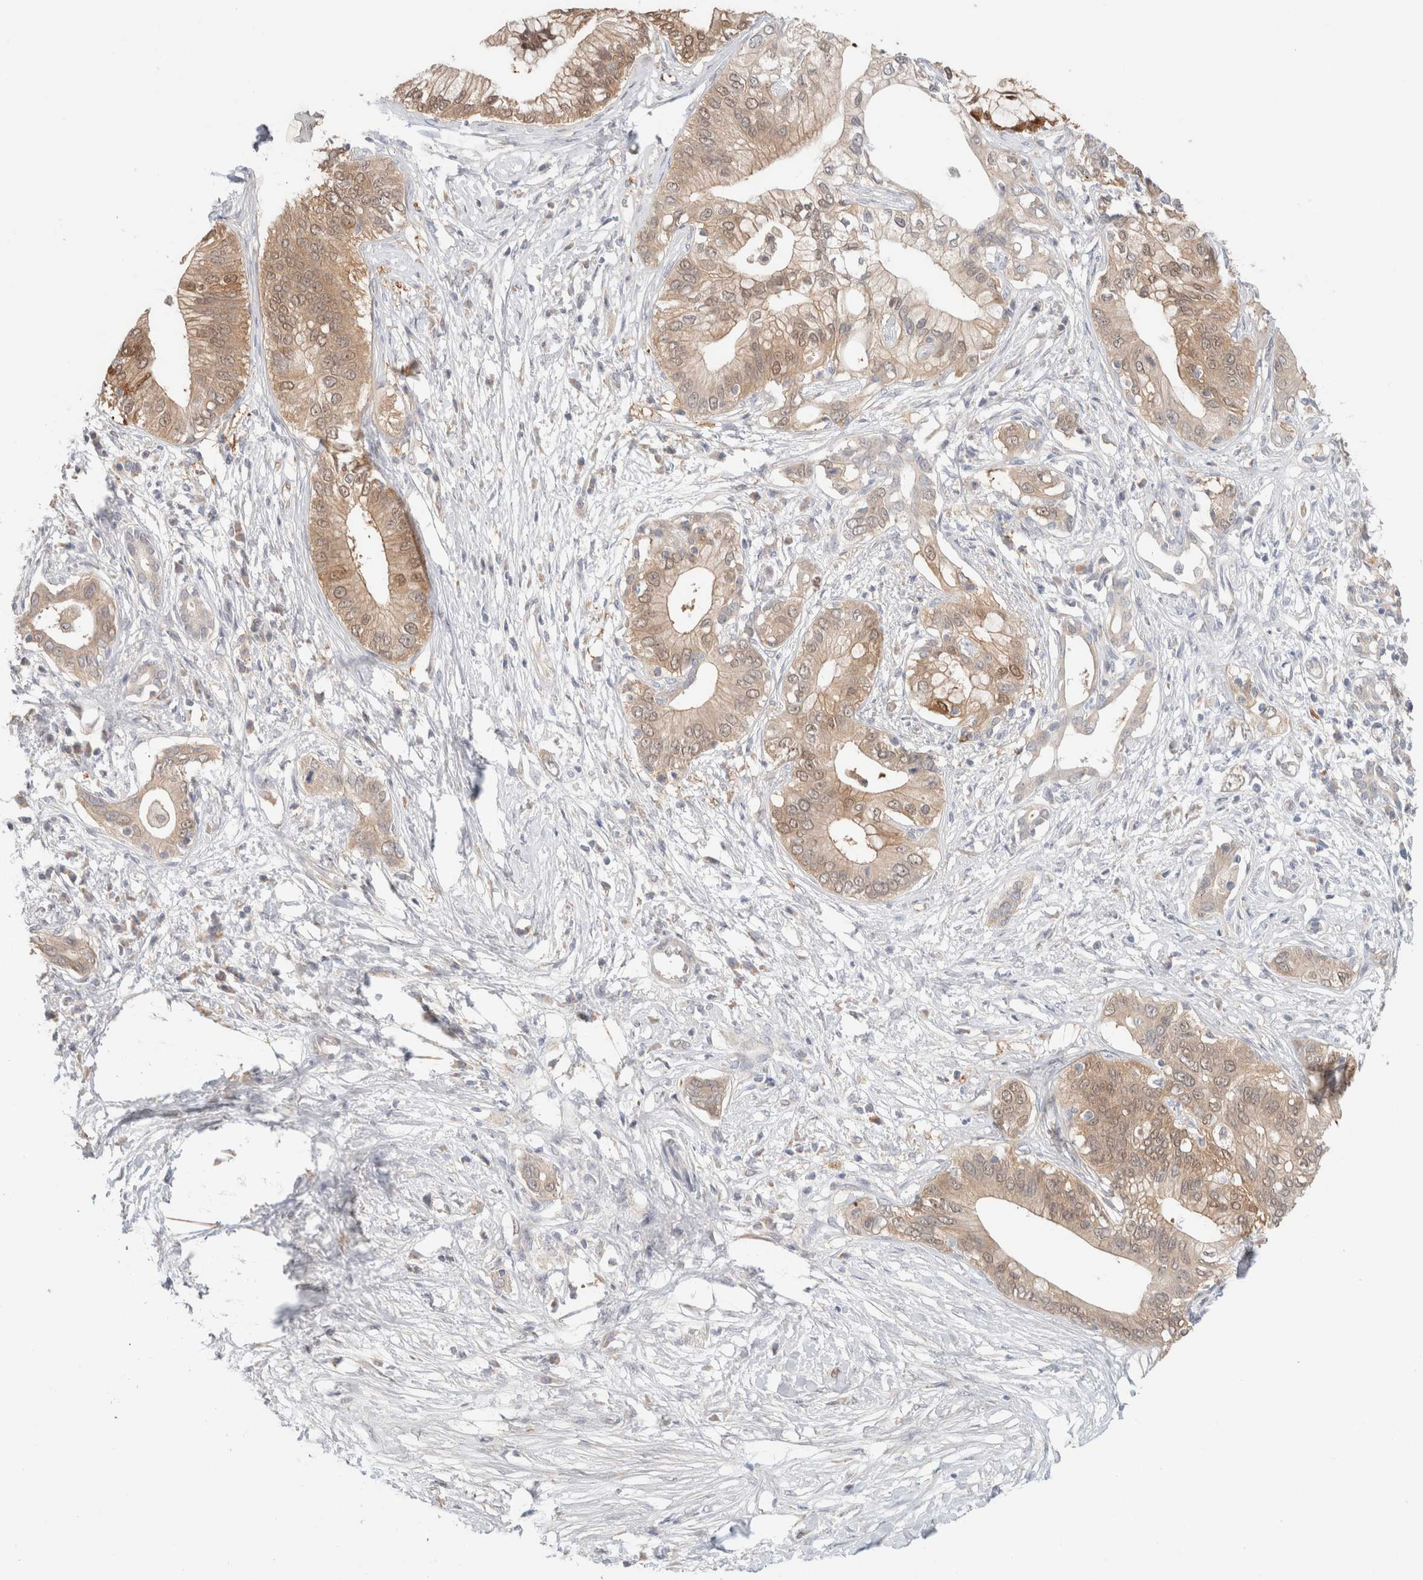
{"staining": {"intensity": "weak", "quantity": ">75%", "location": "cytoplasmic/membranous"}, "tissue": "pancreatic cancer", "cell_type": "Tumor cells", "image_type": "cancer", "snomed": [{"axis": "morphology", "description": "Normal tissue, NOS"}, {"axis": "morphology", "description": "Adenocarcinoma, NOS"}, {"axis": "topography", "description": "Pancreas"}, {"axis": "topography", "description": "Peripheral nerve tissue"}], "caption": "High-power microscopy captured an immunohistochemistry (IHC) histopathology image of pancreatic adenocarcinoma, revealing weak cytoplasmic/membranous positivity in about >75% of tumor cells. The staining was performed using DAB to visualize the protein expression in brown, while the nuclei were stained in blue with hematoxylin (Magnification: 20x).", "gene": "CA13", "patient": {"sex": "male", "age": 59}}